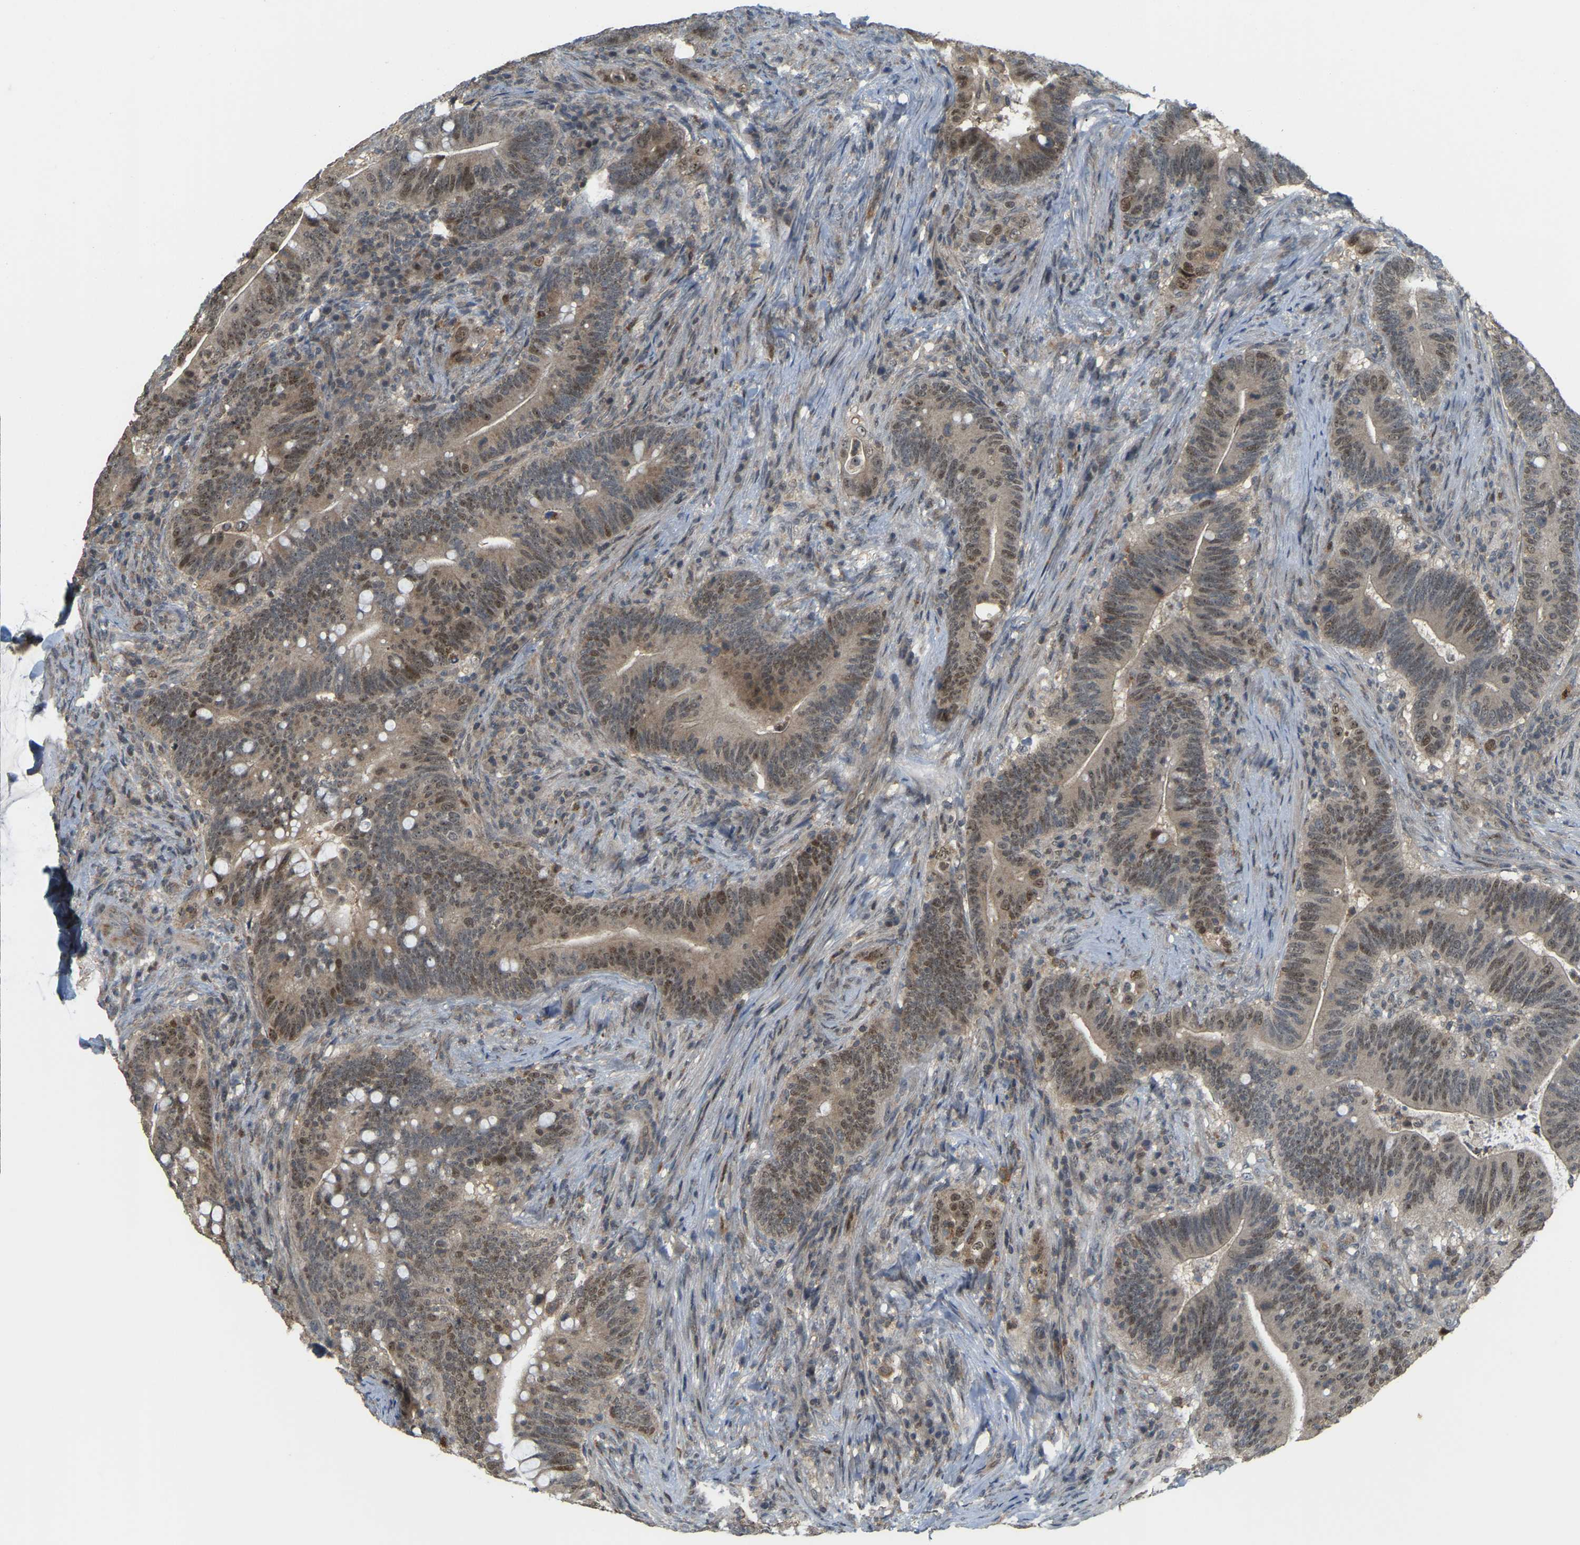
{"staining": {"intensity": "moderate", "quantity": "25%-75%", "location": "nuclear"}, "tissue": "colorectal cancer", "cell_type": "Tumor cells", "image_type": "cancer", "snomed": [{"axis": "morphology", "description": "Normal tissue, NOS"}, {"axis": "morphology", "description": "Adenocarcinoma, NOS"}, {"axis": "topography", "description": "Colon"}], "caption": "A brown stain shows moderate nuclear positivity of a protein in human colorectal adenocarcinoma tumor cells.", "gene": "BRF2", "patient": {"sex": "female", "age": 66}}